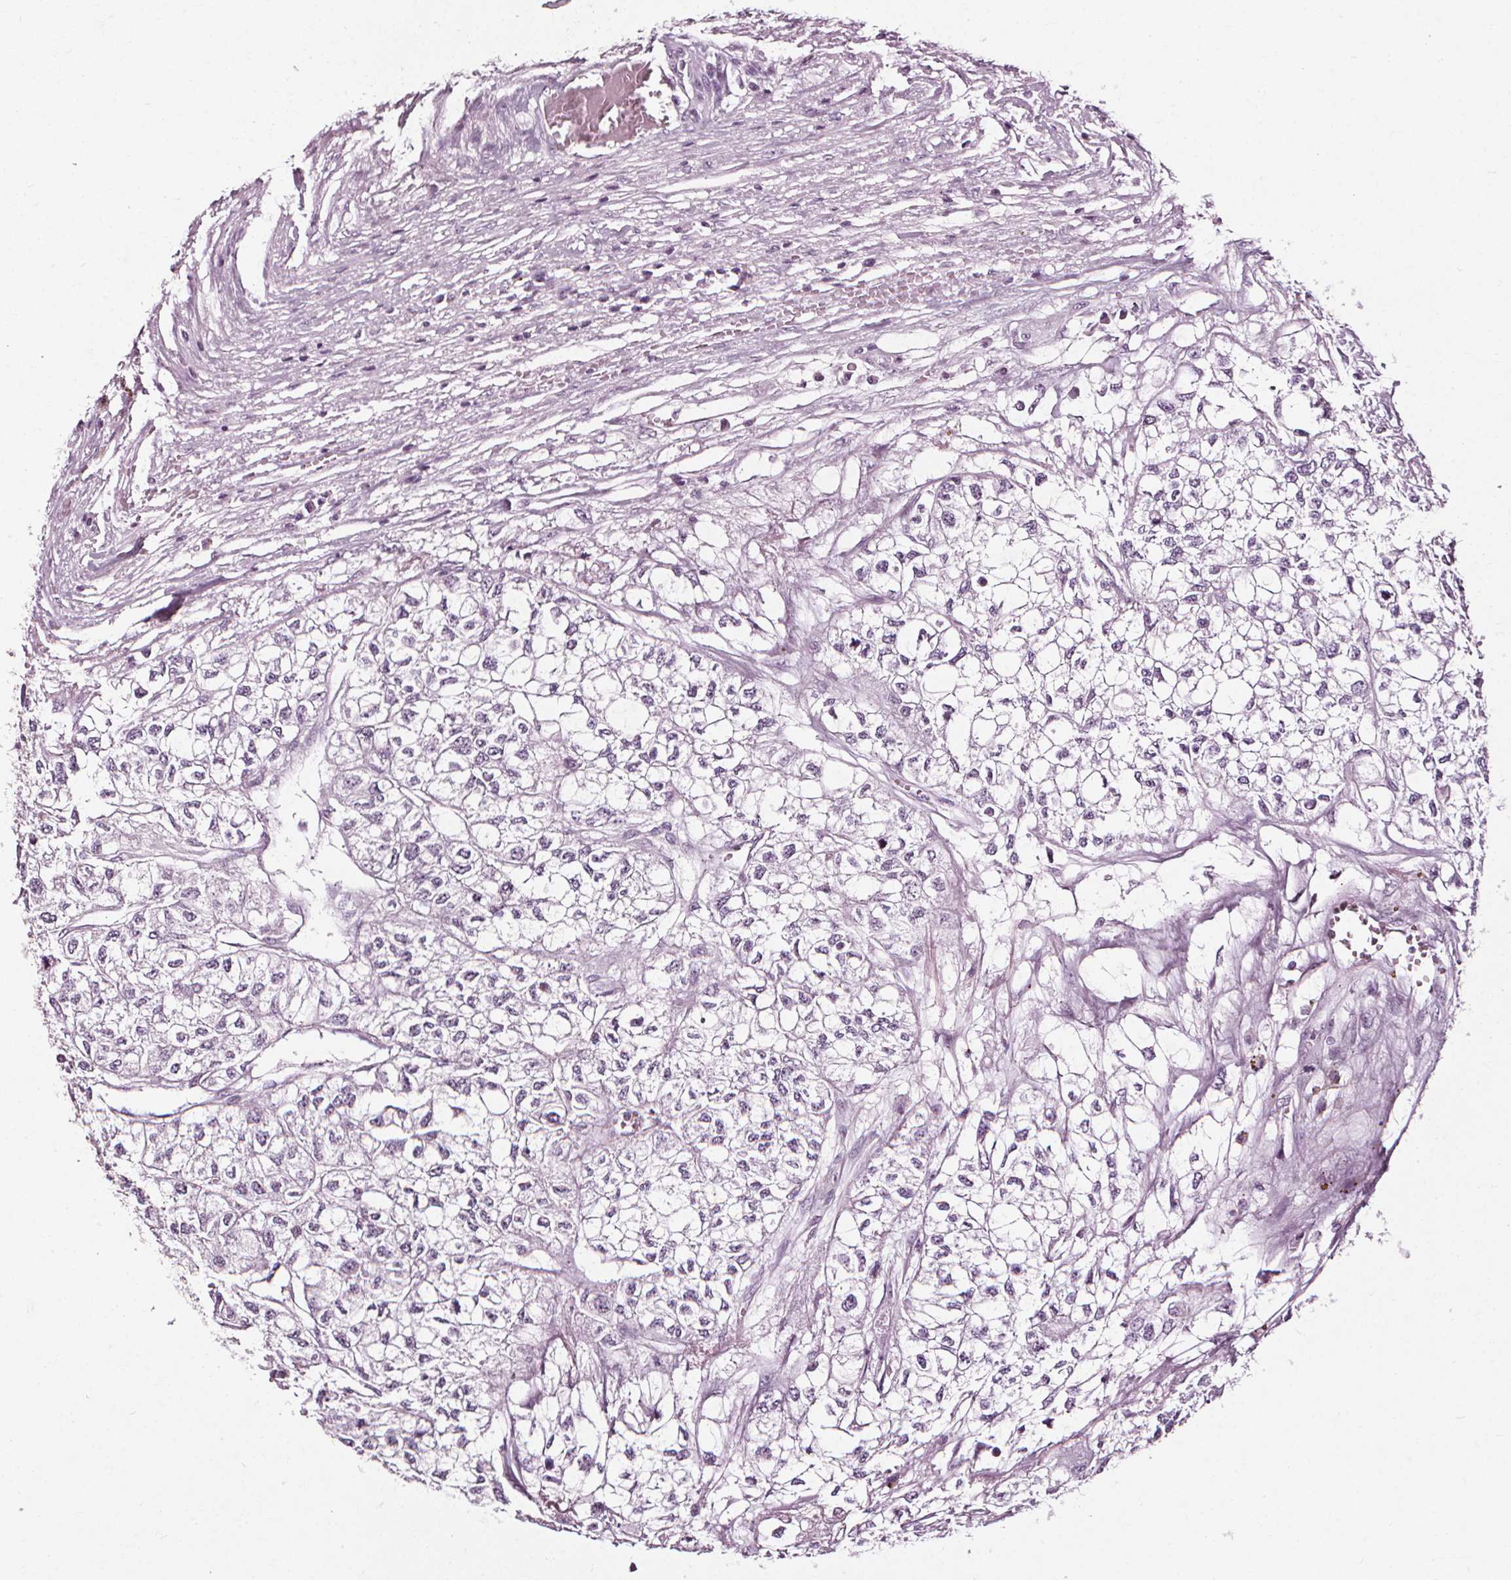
{"staining": {"intensity": "negative", "quantity": "none", "location": "none"}, "tissue": "renal cancer", "cell_type": "Tumor cells", "image_type": "cancer", "snomed": [{"axis": "morphology", "description": "Adenocarcinoma, NOS"}, {"axis": "topography", "description": "Kidney"}], "caption": "Tumor cells are negative for protein expression in human renal adenocarcinoma.", "gene": "DEFA5", "patient": {"sex": "male", "age": 56}}